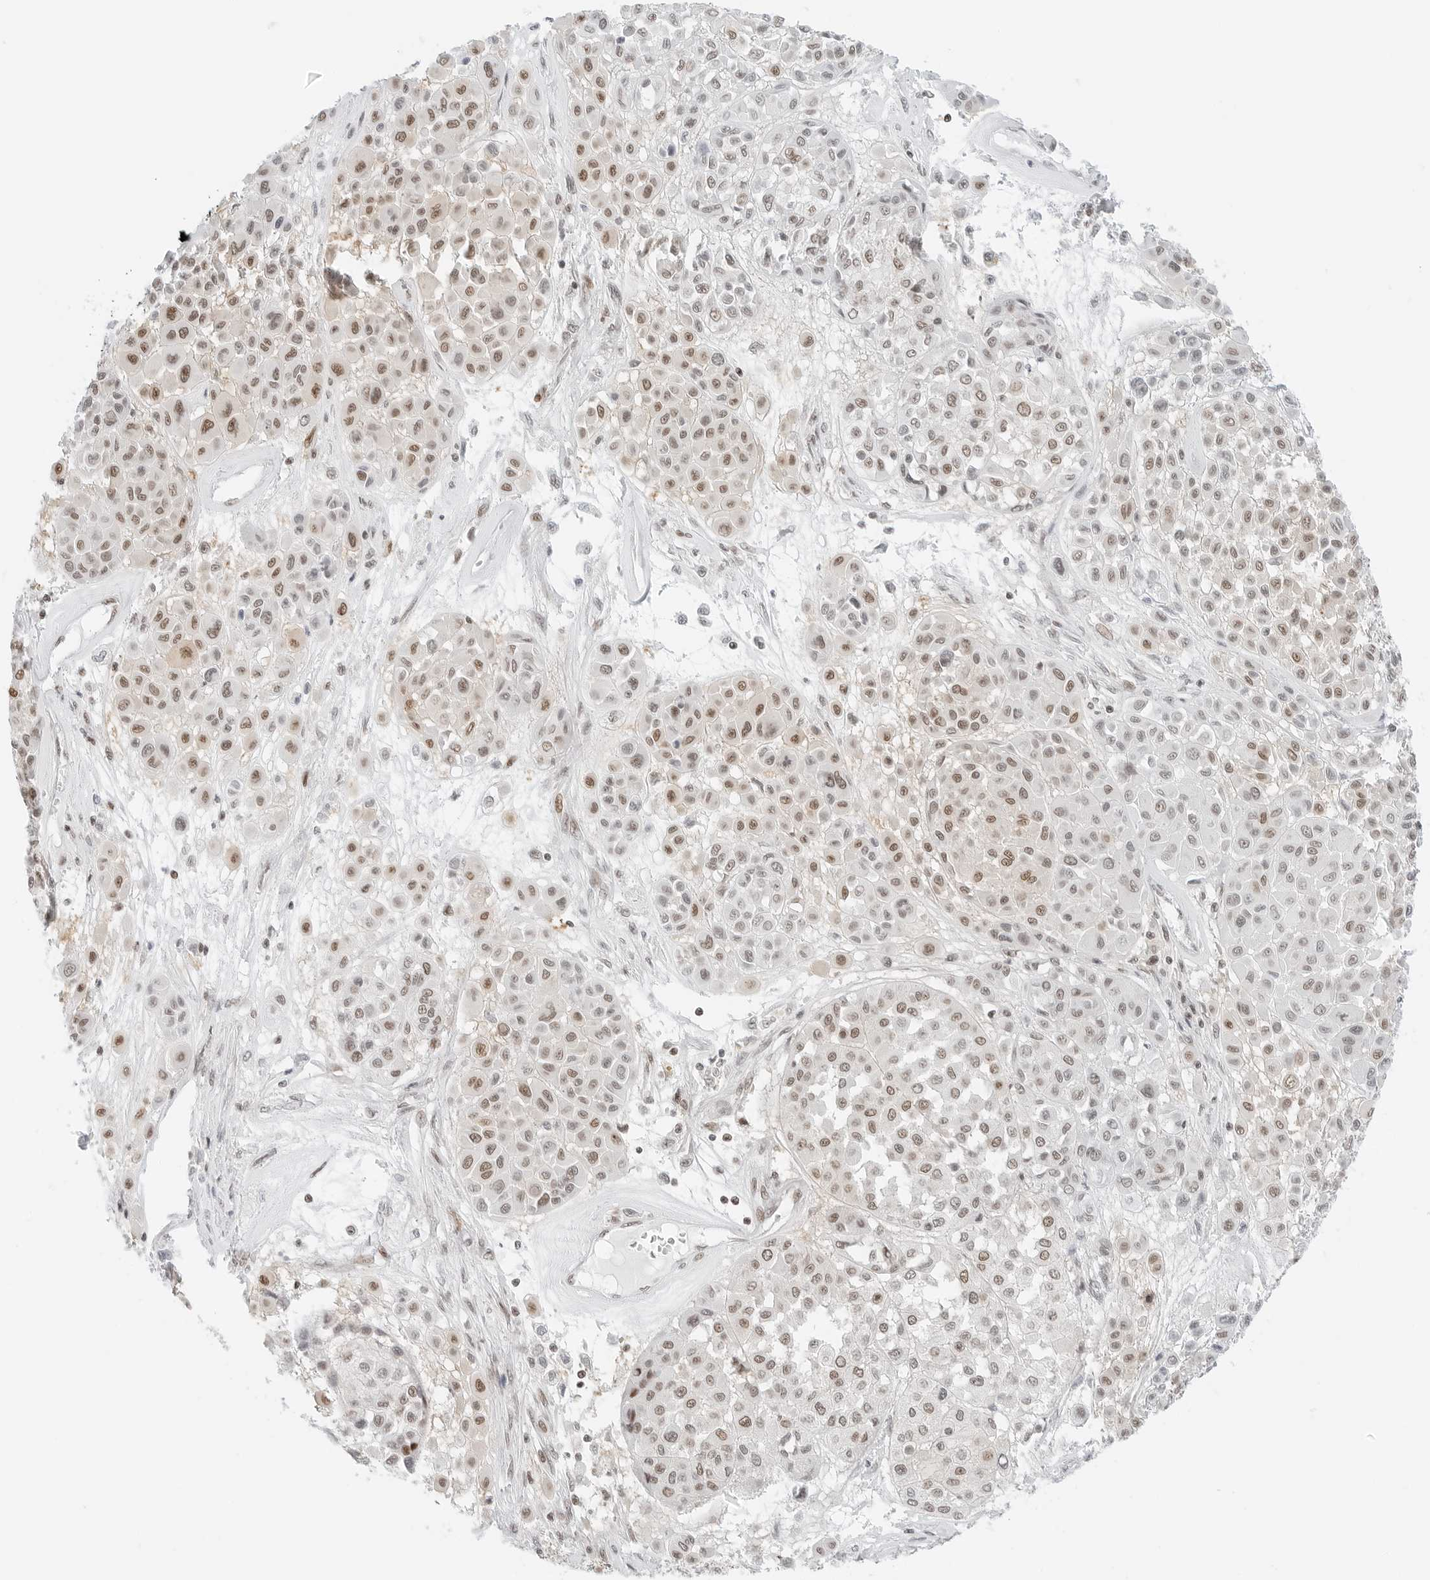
{"staining": {"intensity": "moderate", "quantity": "25%-75%", "location": "nuclear"}, "tissue": "melanoma", "cell_type": "Tumor cells", "image_type": "cancer", "snomed": [{"axis": "morphology", "description": "Malignant melanoma, Metastatic site"}, {"axis": "topography", "description": "Soft tissue"}], "caption": "Moderate nuclear positivity for a protein is present in approximately 25%-75% of tumor cells of melanoma using IHC.", "gene": "CRTC2", "patient": {"sex": "male", "age": 41}}